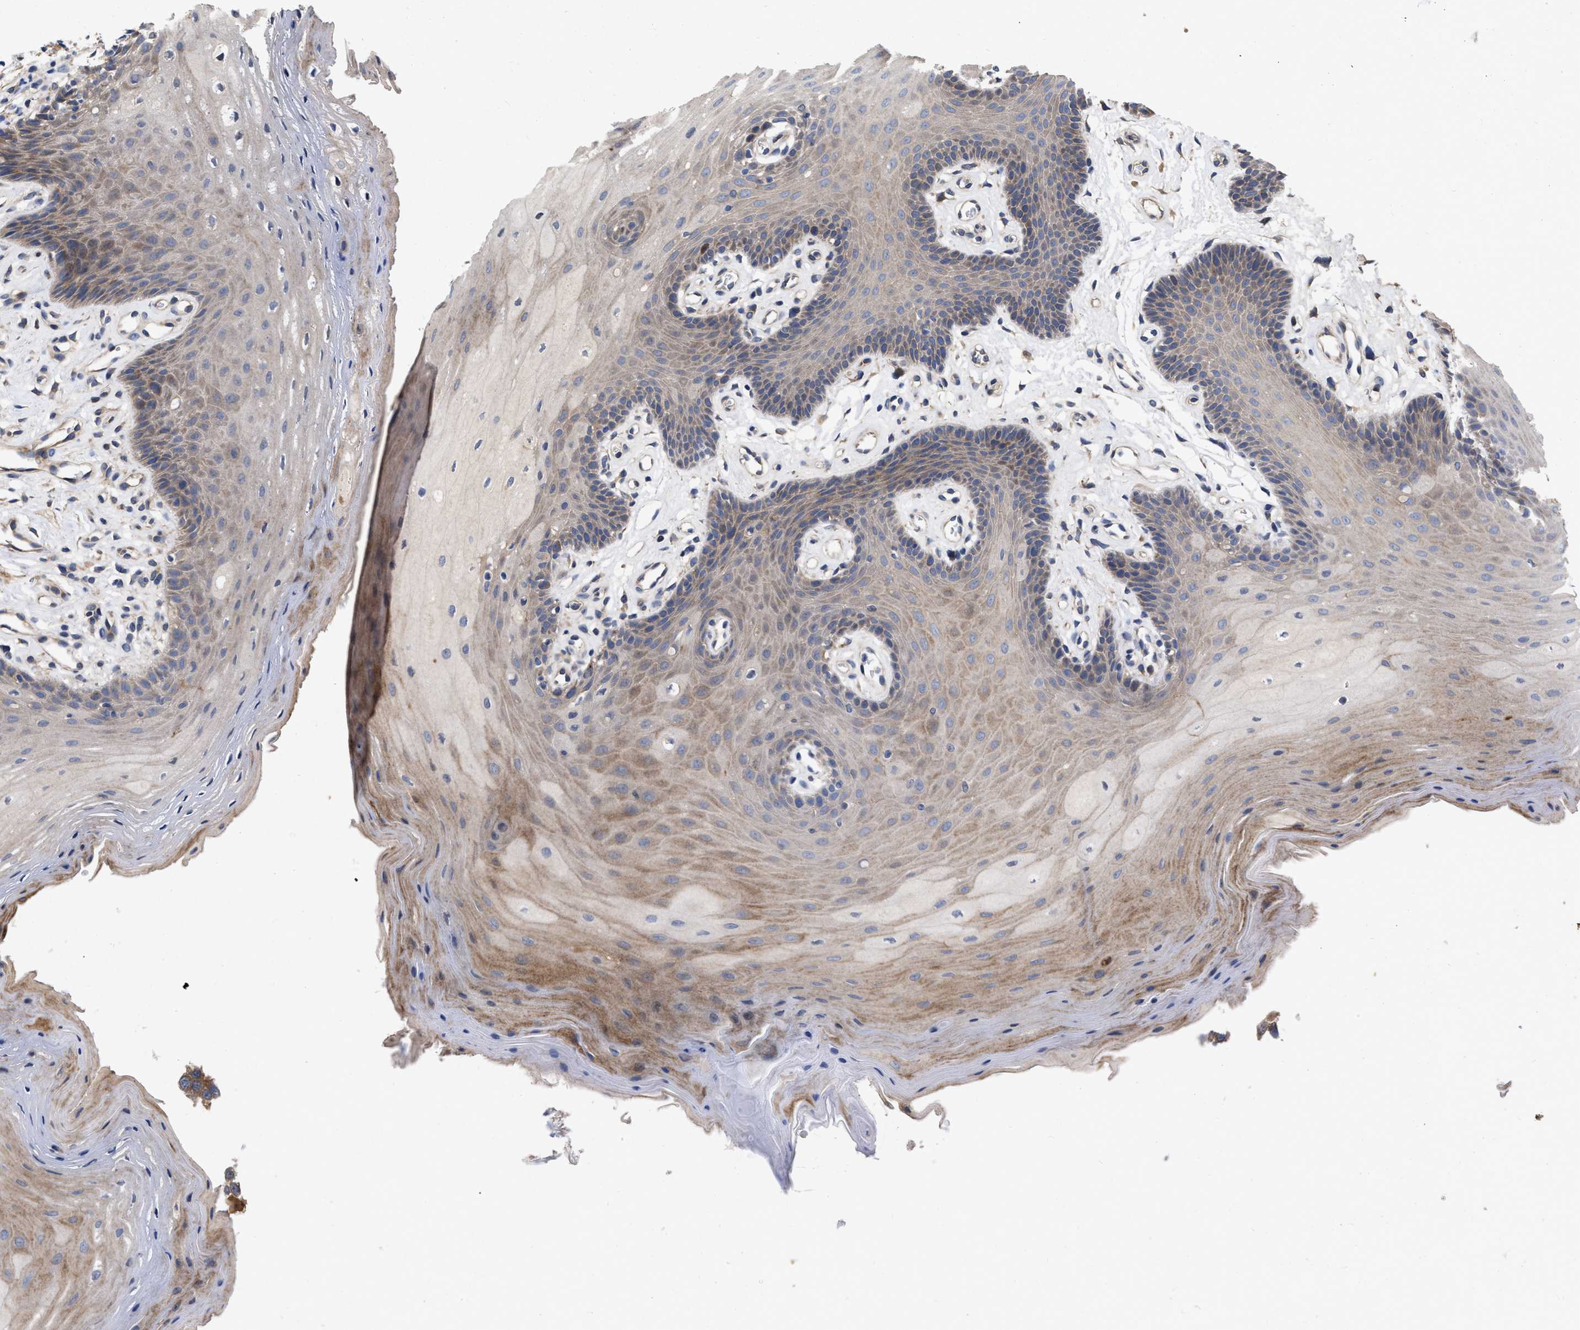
{"staining": {"intensity": "moderate", "quantity": "25%-75%", "location": "cytoplasmic/membranous"}, "tissue": "oral mucosa", "cell_type": "Squamous epithelial cells", "image_type": "normal", "snomed": [{"axis": "morphology", "description": "Normal tissue, NOS"}, {"axis": "morphology", "description": "Squamous cell carcinoma, NOS"}, {"axis": "topography", "description": "Oral tissue"}, {"axis": "topography", "description": "Head-Neck"}], "caption": "DAB immunohistochemical staining of normal human oral mucosa shows moderate cytoplasmic/membranous protein staining in approximately 25%-75% of squamous epithelial cells.", "gene": "CDKN2C", "patient": {"sex": "male", "age": 71}}